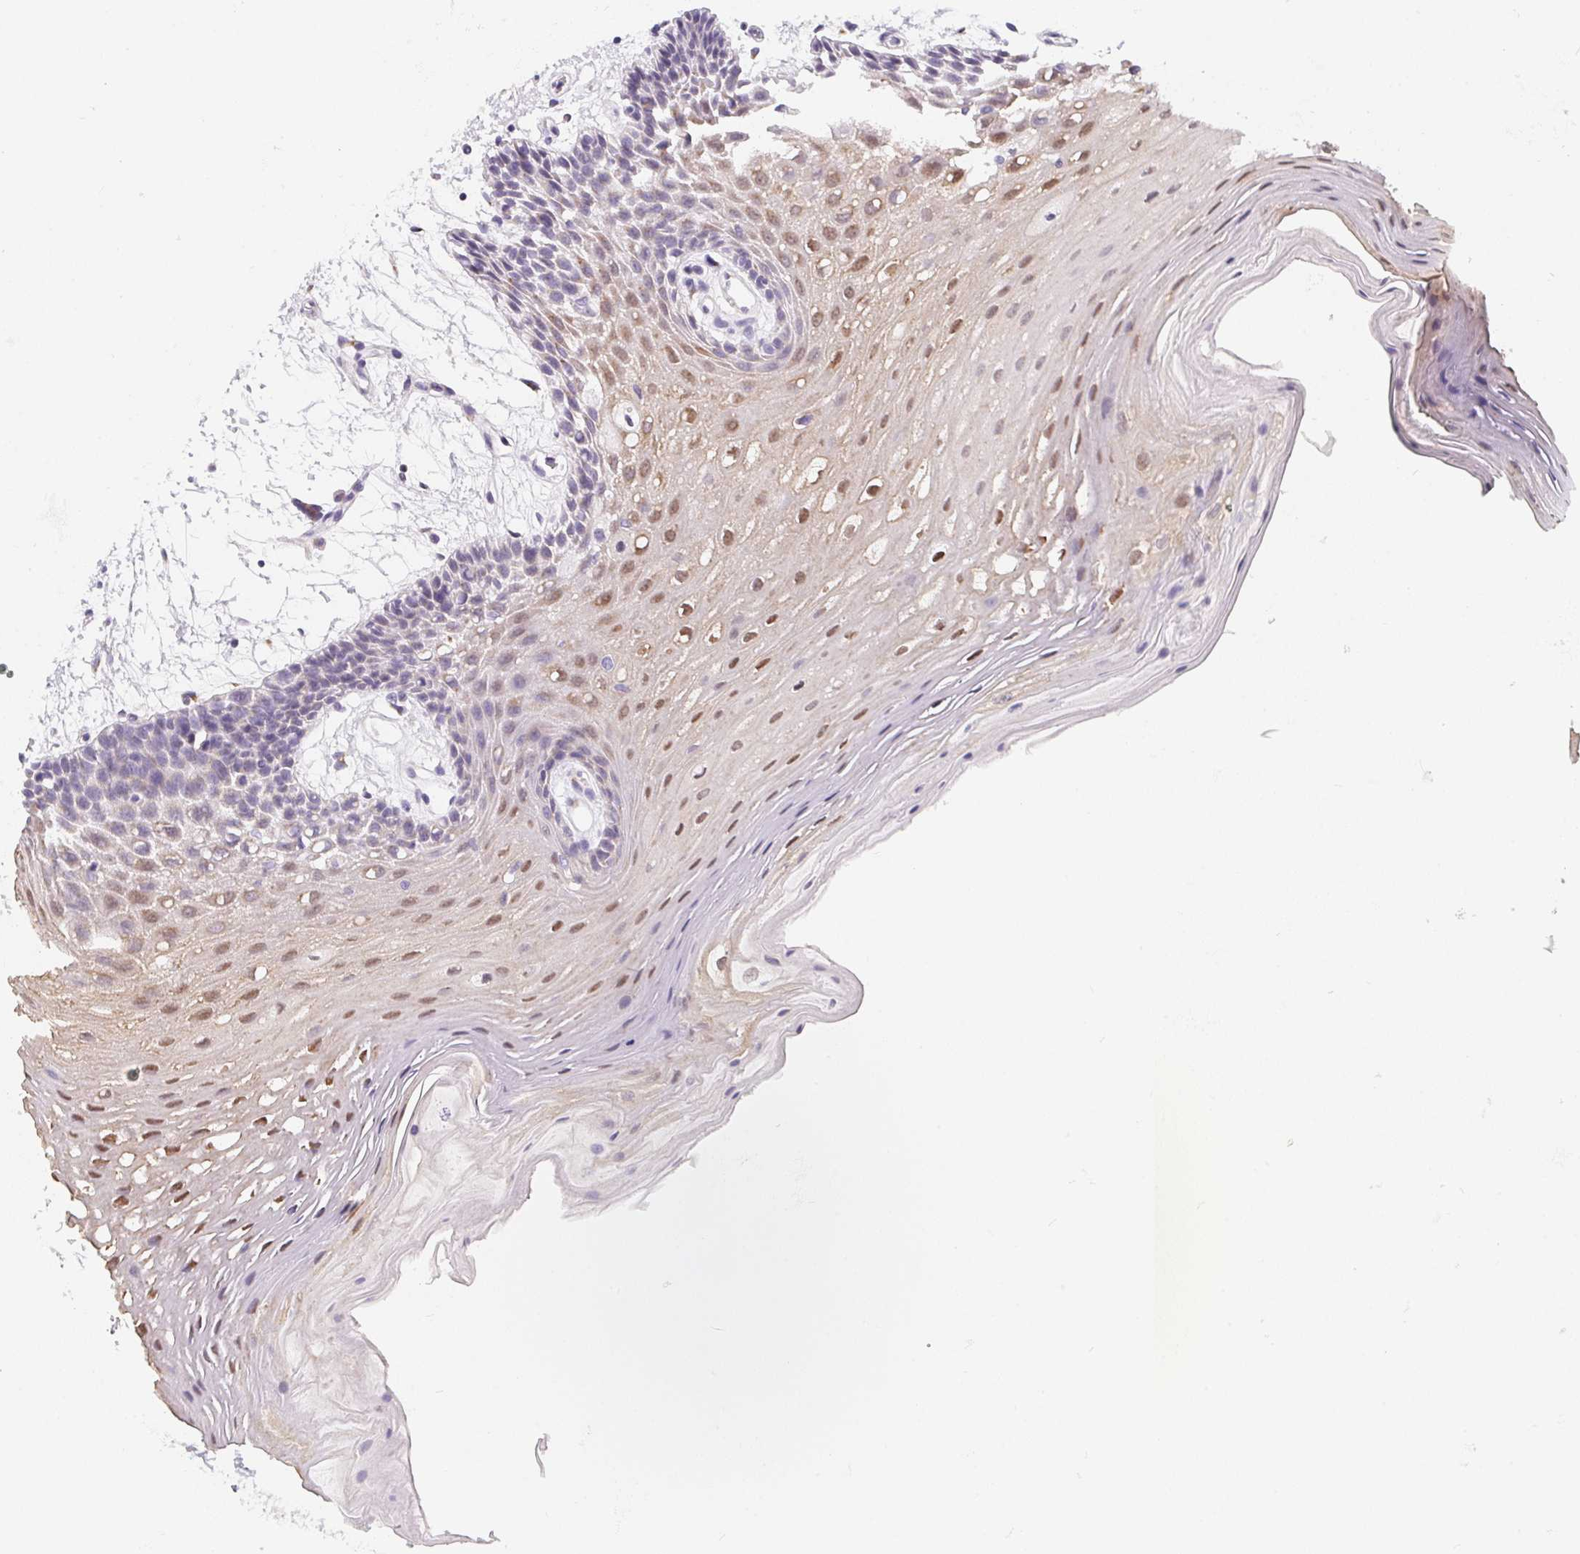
{"staining": {"intensity": "moderate", "quantity": "<25%", "location": "cytoplasmic/membranous,nuclear"}, "tissue": "oral mucosa", "cell_type": "Squamous epithelial cells", "image_type": "normal", "snomed": [{"axis": "morphology", "description": "Normal tissue, NOS"}, {"axis": "morphology", "description": "Squamous cell carcinoma, NOS"}, {"axis": "topography", "description": "Oral tissue"}, {"axis": "topography", "description": "Tounge, NOS"}, {"axis": "topography", "description": "Head-Neck"}], "caption": "Brown immunohistochemical staining in normal oral mucosa shows moderate cytoplasmic/membranous,nuclear positivity in approximately <25% of squamous epithelial cells. (DAB (3,3'-diaminobenzidine) IHC, brown staining for protein, blue staining for nuclei).", "gene": "MAP1A", "patient": {"sex": "male", "age": 62}}